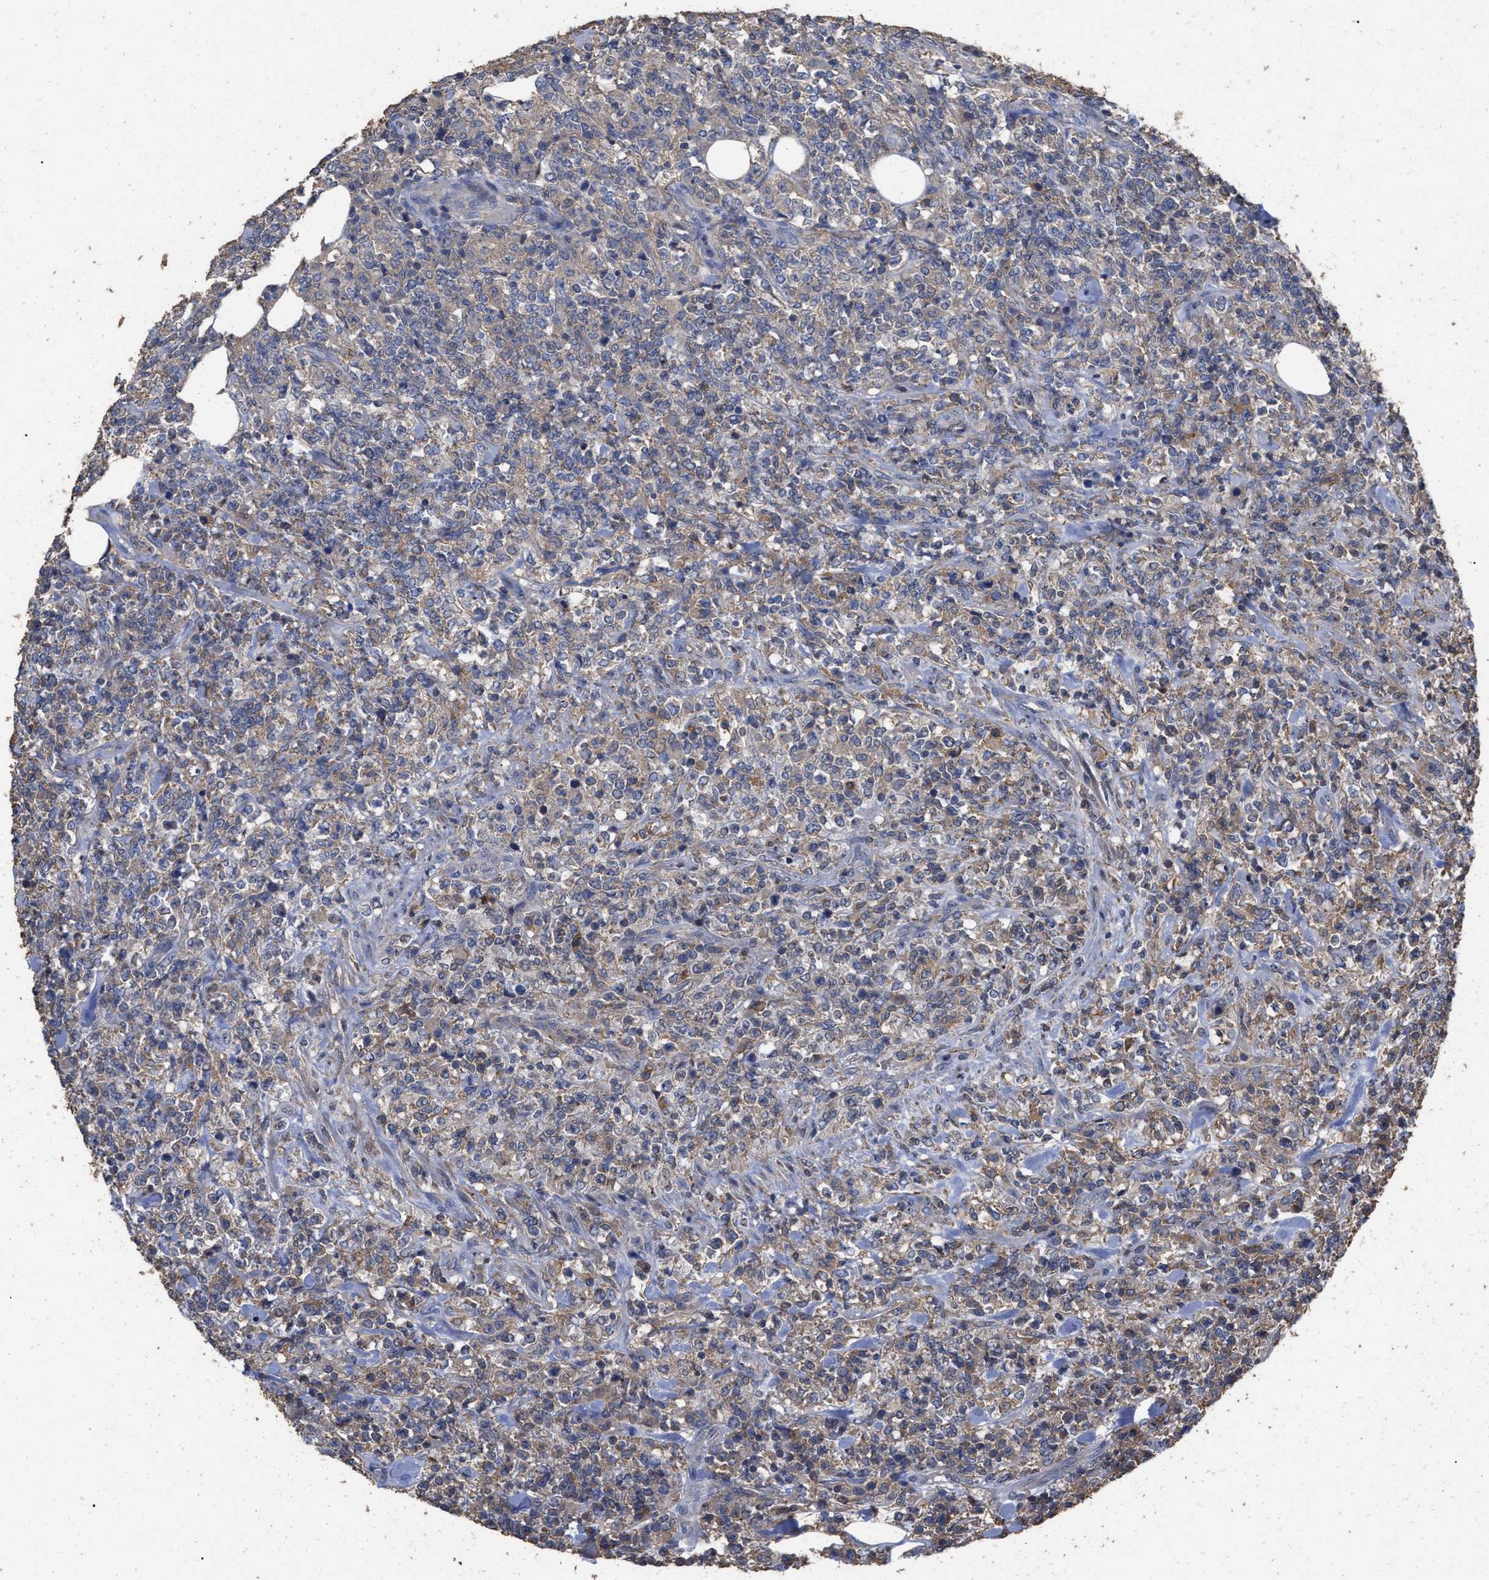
{"staining": {"intensity": "moderate", "quantity": "<25%", "location": "cytoplasmic/membranous"}, "tissue": "lymphoma", "cell_type": "Tumor cells", "image_type": "cancer", "snomed": [{"axis": "morphology", "description": "Malignant lymphoma, non-Hodgkin's type, High grade"}, {"axis": "topography", "description": "Soft tissue"}], "caption": "Tumor cells display low levels of moderate cytoplasmic/membranous staining in approximately <25% of cells in lymphoma. (DAB (3,3'-diaminobenzidine) = brown stain, brightfield microscopy at high magnification).", "gene": "GPR179", "patient": {"sex": "male", "age": 18}}